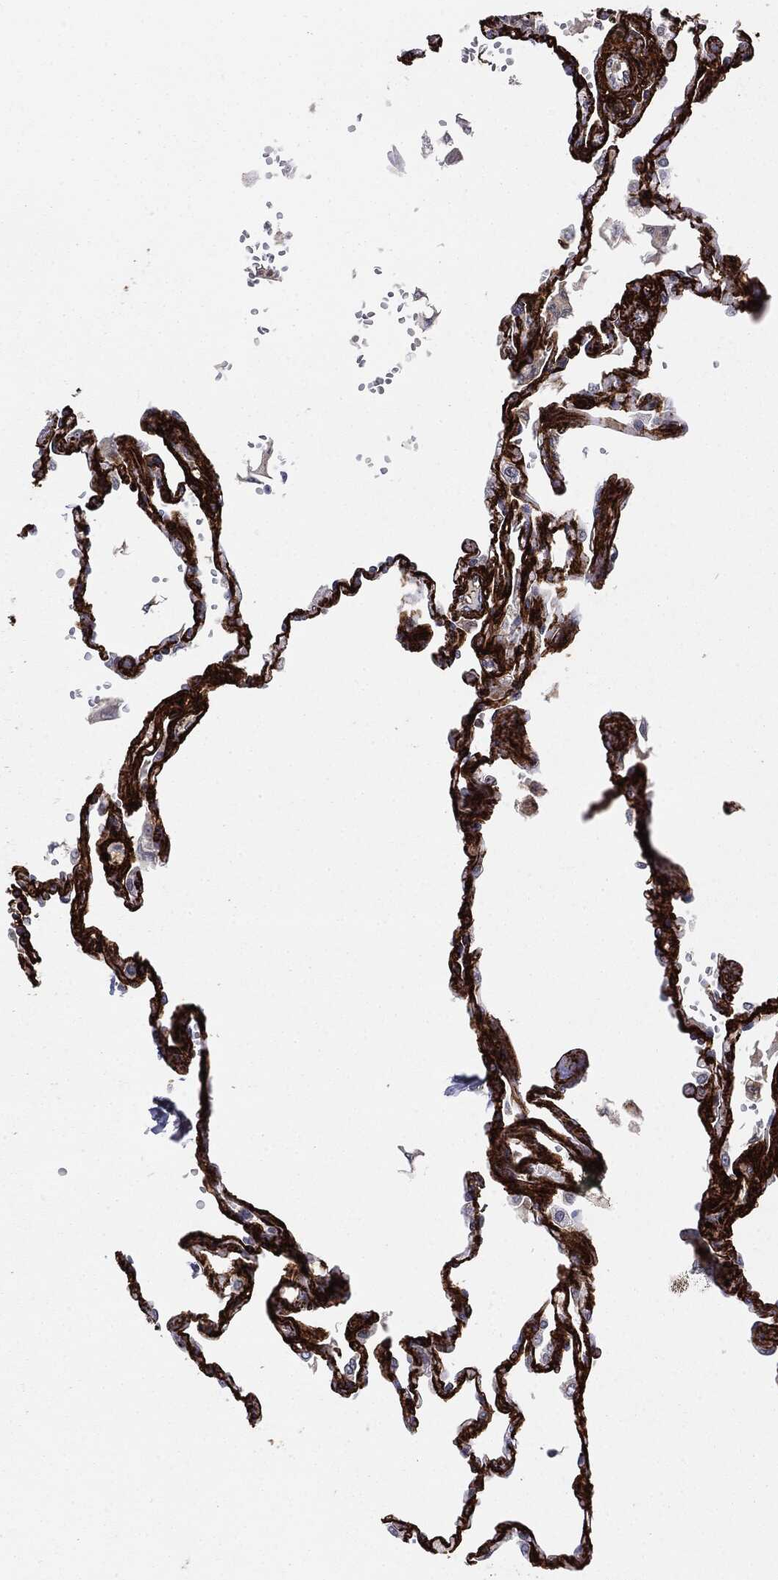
{"staining": {"intensity": "strong", "quantity": ">75%", "location": "cytoplasmic/membranous"}, "tissue": "lung", "cell_type": "Alveolar cells", "image_type": "normal", "snomed": [{"axis": "morphology", "description": "Normal tissue, NOS"}, {"axis": "topography", "description": "Lung"}], "caption": "Immunohistochemistry photomicrograph of normal lung stained for a protein (brown), which reveals high levels of strong cytoplasmic/membranous staining in about >75% of alveolar cells.", "gene": "PTEN", "patient": {"sex": "male", "age": 78}}